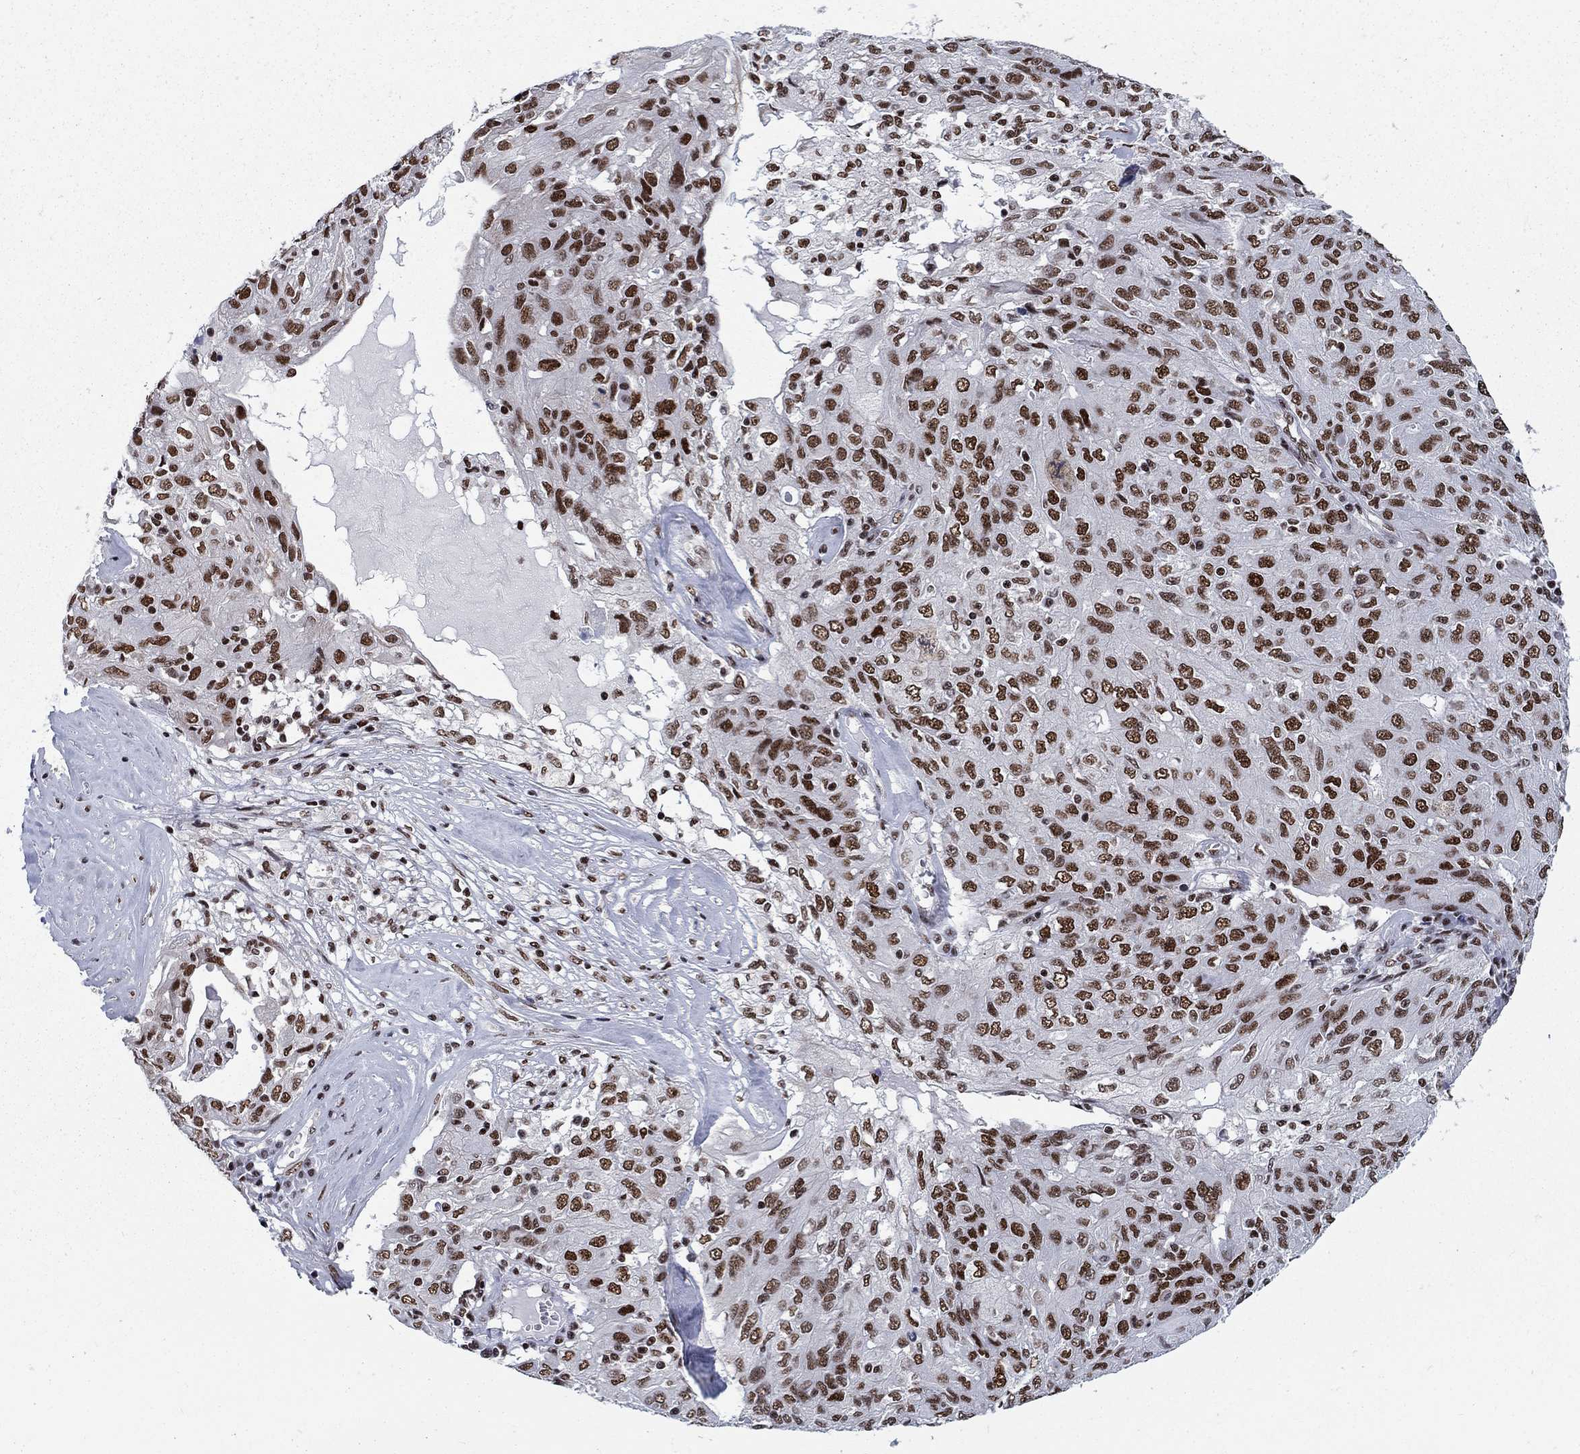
{"staining": {"intensity": "strong", "quantity": ">75%", "location": "nuclear"}, "tissue": "ovarian cancer", "cell_type": "Tumor cells", "image_type": "cancer", "snomed": [{"axis": "morphology", "description": "Carcinoma, endometroid"}, {"axis": "topography", "description": "Ovary"}], "caption": "Ovarian cancer (endometroid carcinoma) stained for a protein (brown) shows strong nuclear positive expression in about >75% of tumor cells.", "gene": "RPRD1B", "patient": {"sex": "female", "age": 50}}